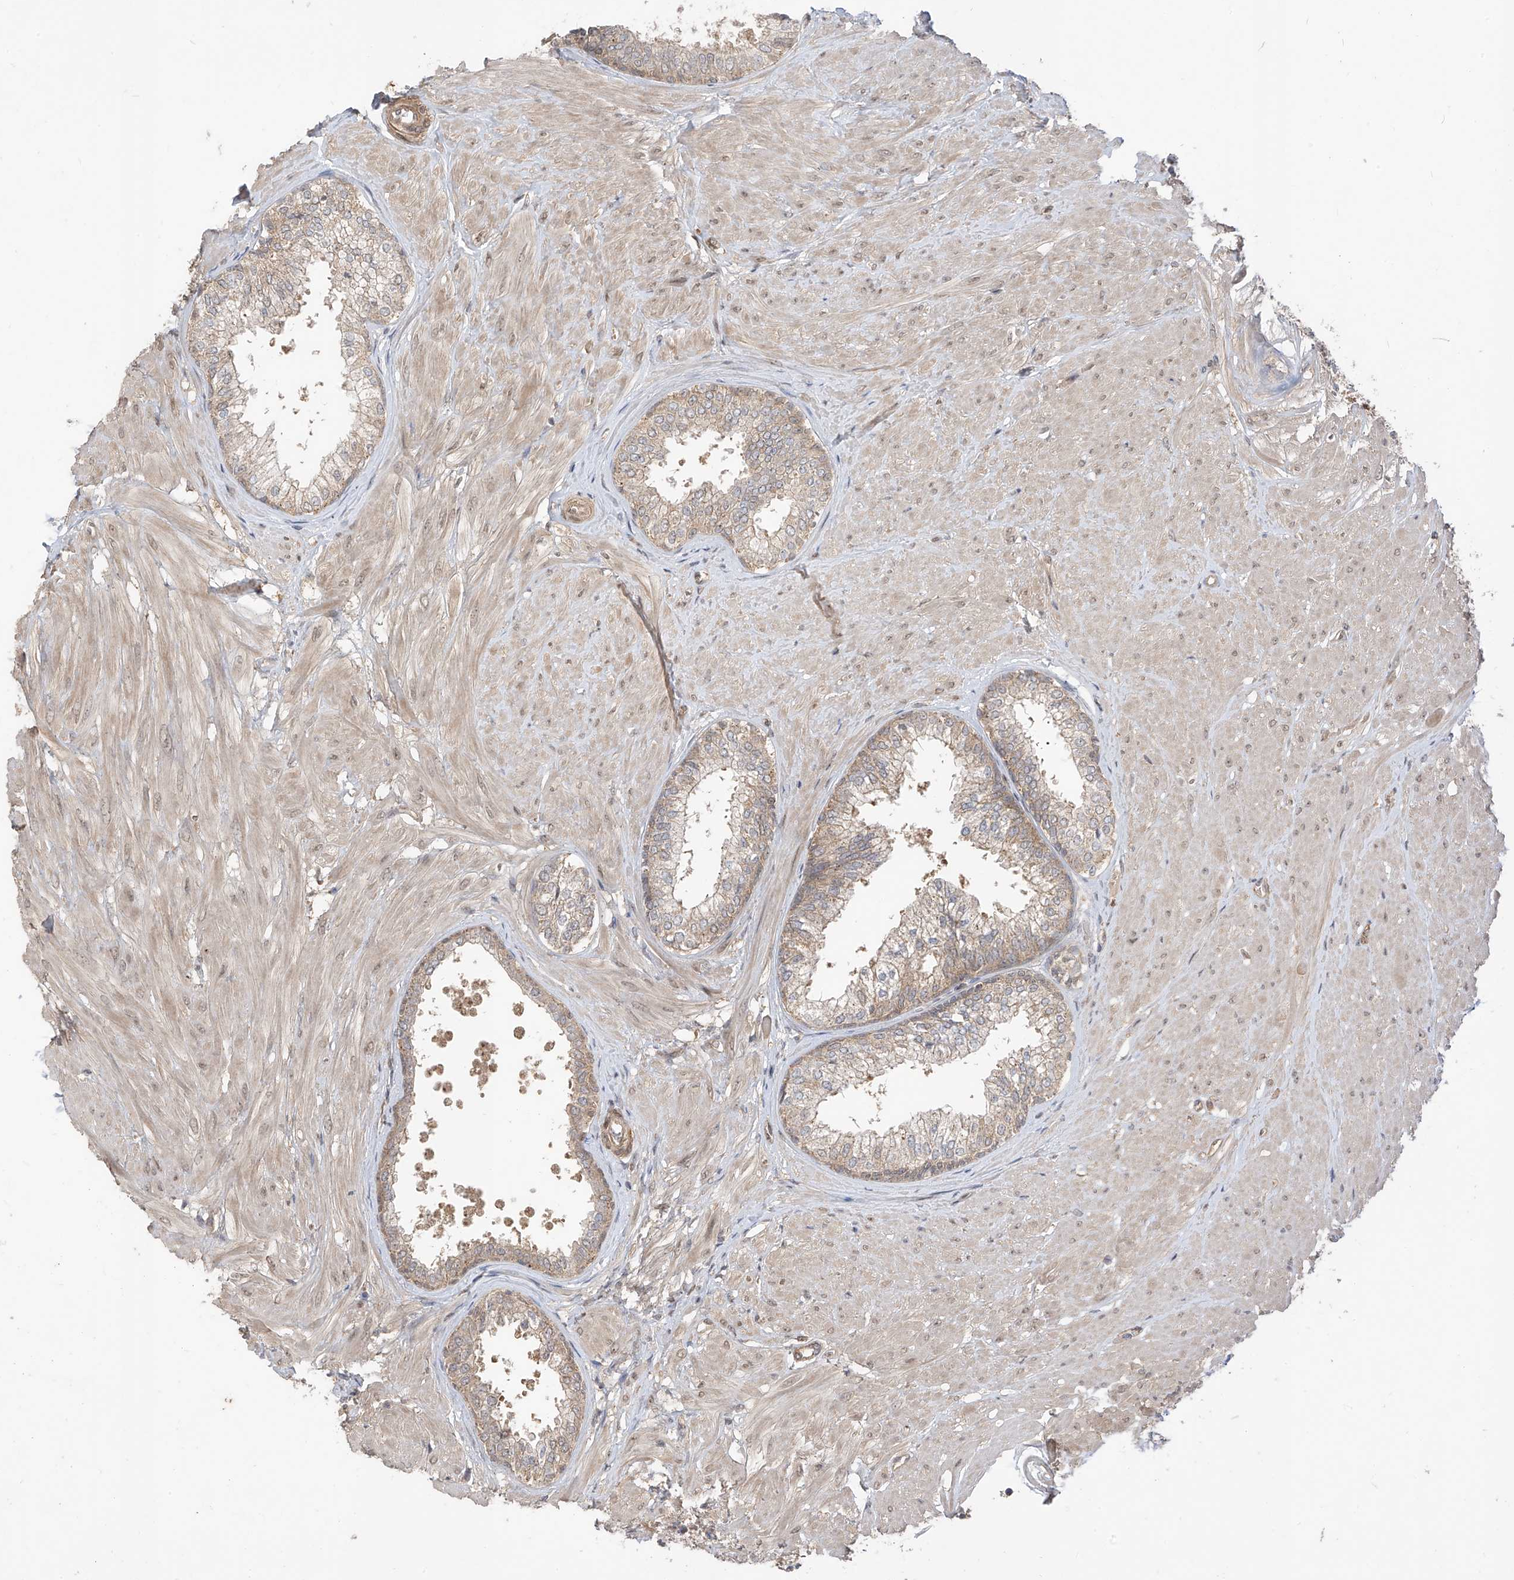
{"staining": {"intensity": "moderate", "quantity": "<25%", "location": "cytoplasmic/membranous"}, "tissue": "prostate", "cell_type": "Glandular cells", "image_type": "normal", "snomed": [{"axis": "morphology", "description": "Normal tissue, NOS"}, {"axis": "topography", "description": "Prostate"}], "caption": "Immunohistochemistry of benign prostate demonstrates low levels of moderate cytoplasmic/membranous expression in approximately <25% of glandular cells. The protein is stained brown, and the nuclei are stained in blue (DAB (3,3'-diaminobenzidine) IHC with brightfield microscopy, high magnification).", "gene": "MRTFA", "patient": {"sex": "male", "age": 48}}